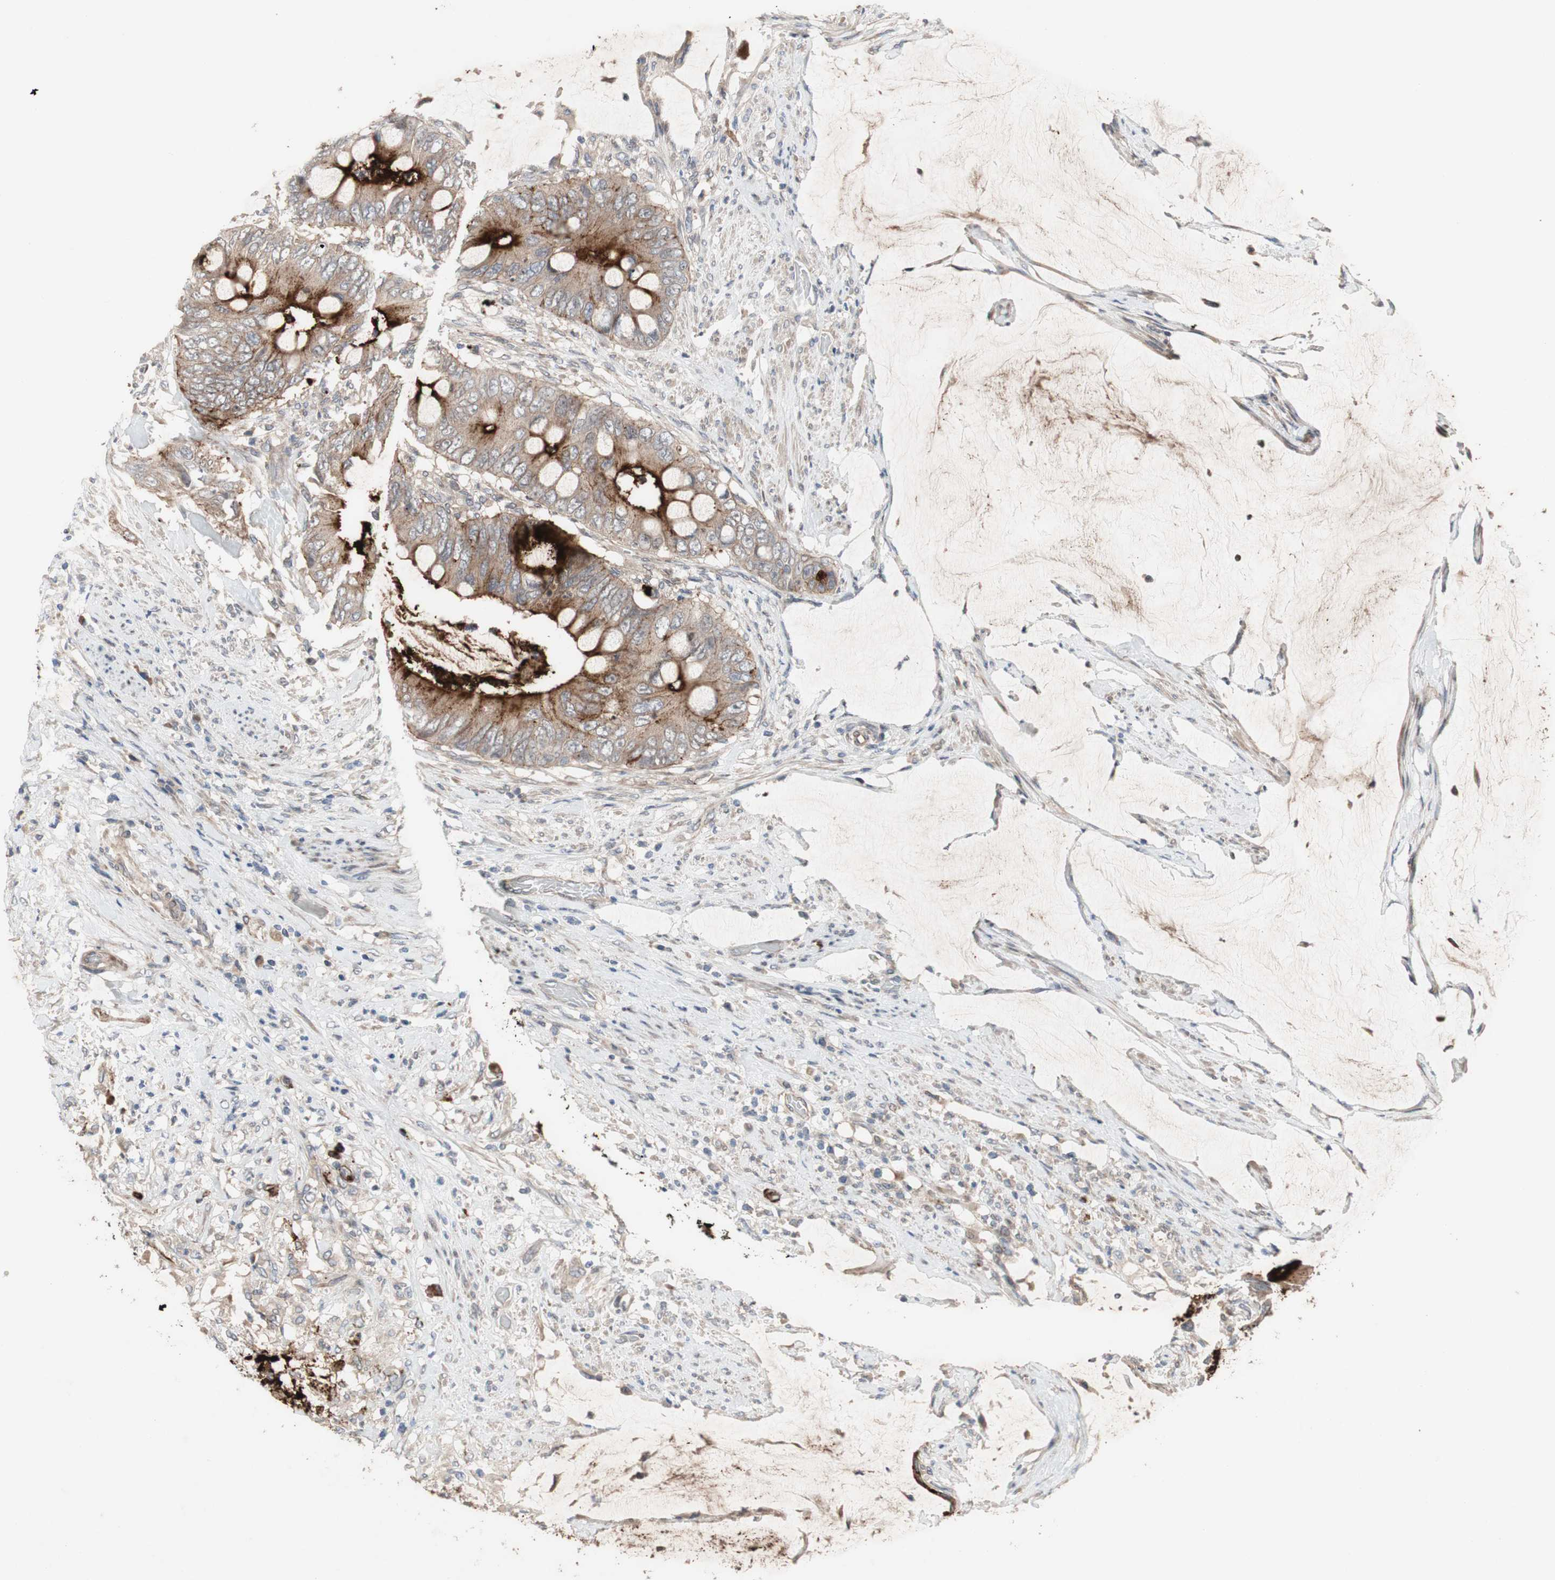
{"staining": {"intensity": "moderate", "quantity": ">75%", "location": "cytoplasmic/membranous"}, "tissue": "colorectal cancer", "cell_type": "Tumor cells", "image_type": "cancer", "snomed": [{"axis": "morphology", "description": "Adenocarcinoma, NOS"}, {"axis": "topography", "description": "Rectum"}], "caption": "Protein staining reveals moderate cytoplasmic/membranous positivity in about >75% of tumor cells in colorectal cancer (adenocarcinoma). Immunohistochemistry (ihc) stains the protein of interest in brown and the nuclei are stained blue.", "gene": "OAZ1", "patient": {"sex": "female", "age": 77}}